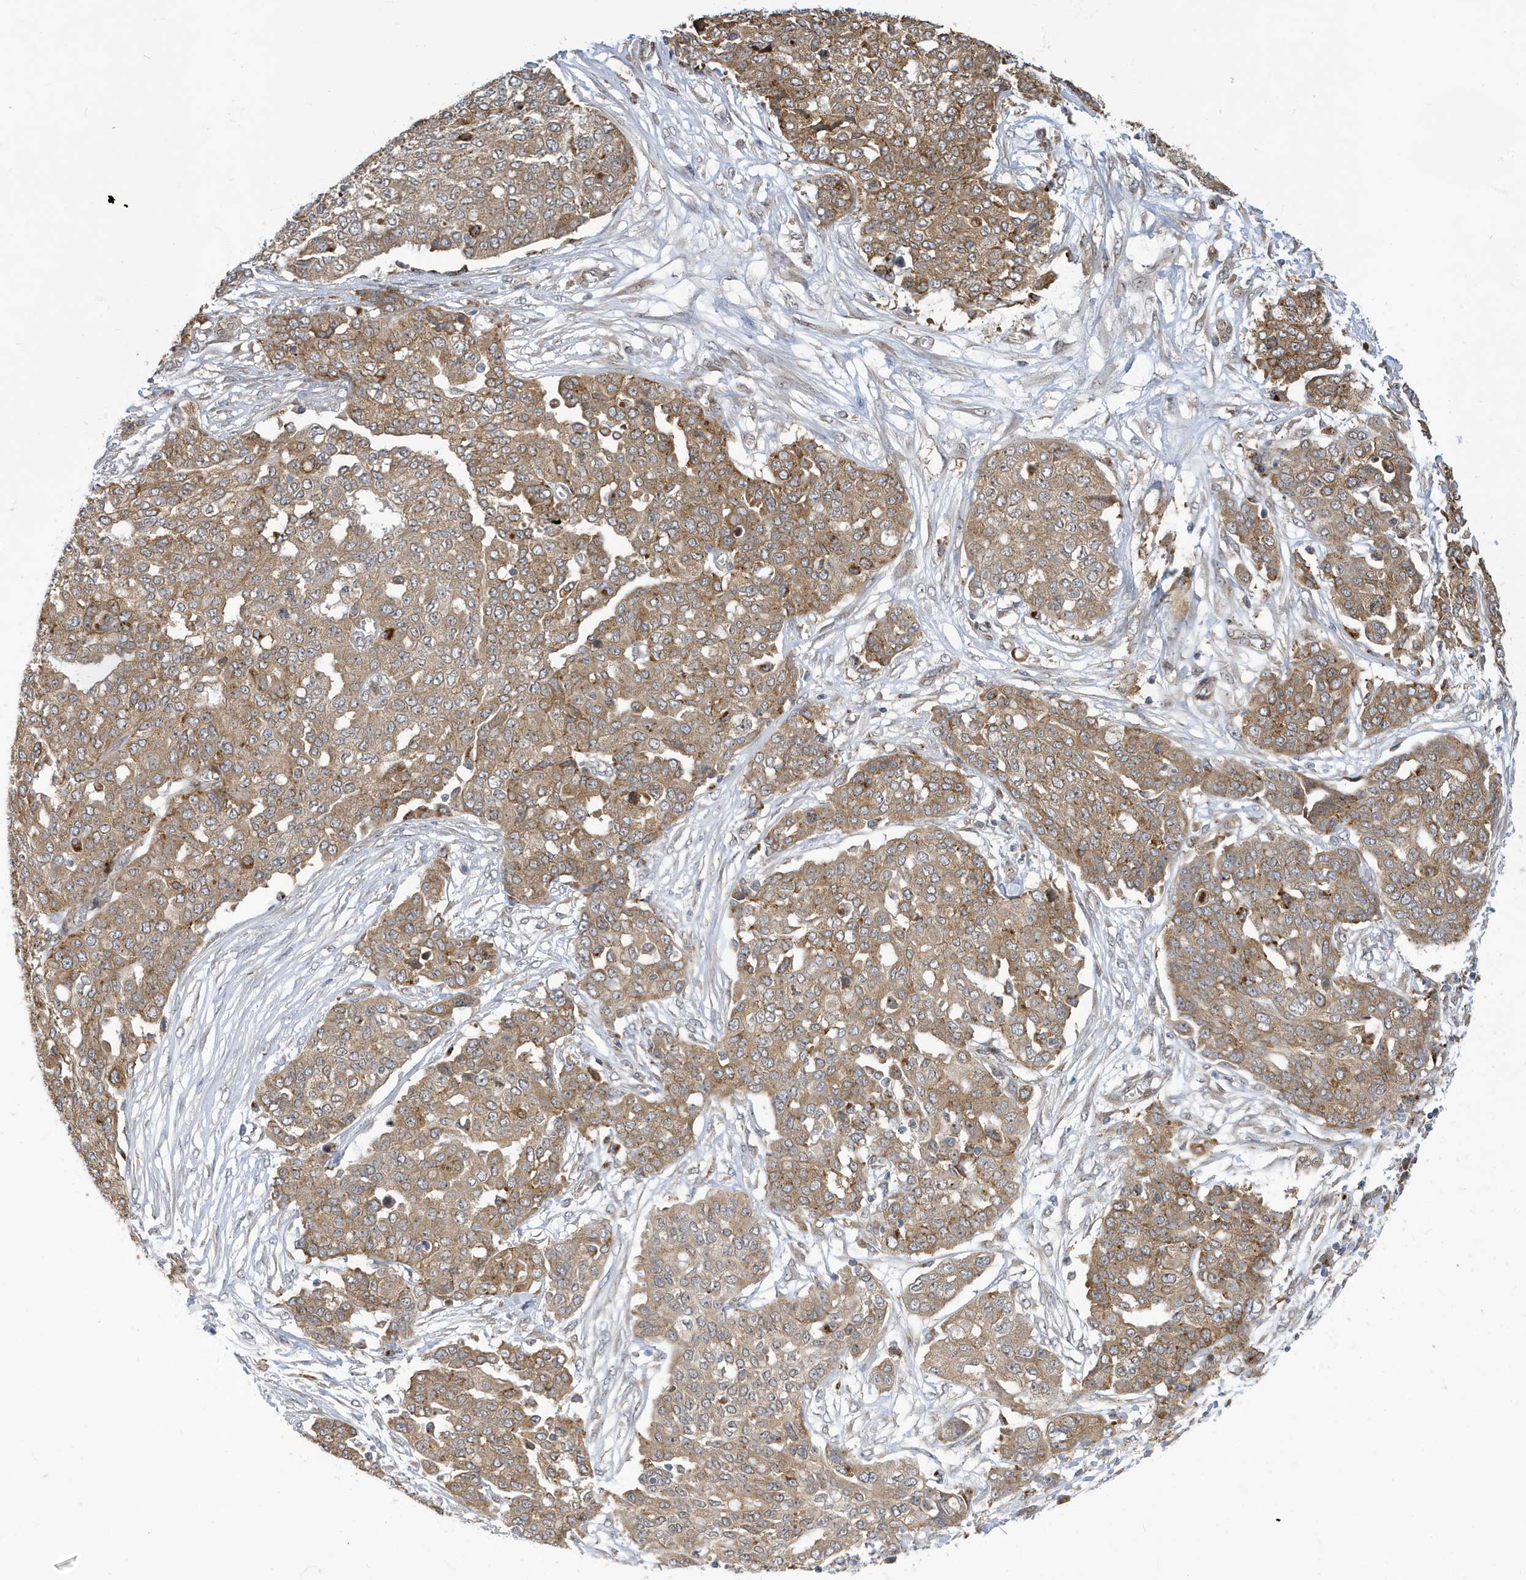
{"staining": {"intensity": "moderate", "quantity": ">75%", "location": "cytoplasmic/membranous"}, "tissue": "ovarian cancer", "cell_type": "Tumor cells", "image_type": "cancer", "snomed": [{"axis": "morphology", "description": "Cystadenocarcinoma, serous, NOS"}, {"axis": "topography", "description": "Soft tissue"}, {"axis": "topography", "description": "Ovary"}], "caption": "Immunohistochemical staining of serous cystadenocarcinoma (ovarian) displays medium levels of moderate cytoplasmic/membranous protein positivity in approximately >75% of tumor cells. (IHC, brightfield microscopy, high magnification).", "gene": "ZNF507", "patient": {"sex": "female", "age": 57}}